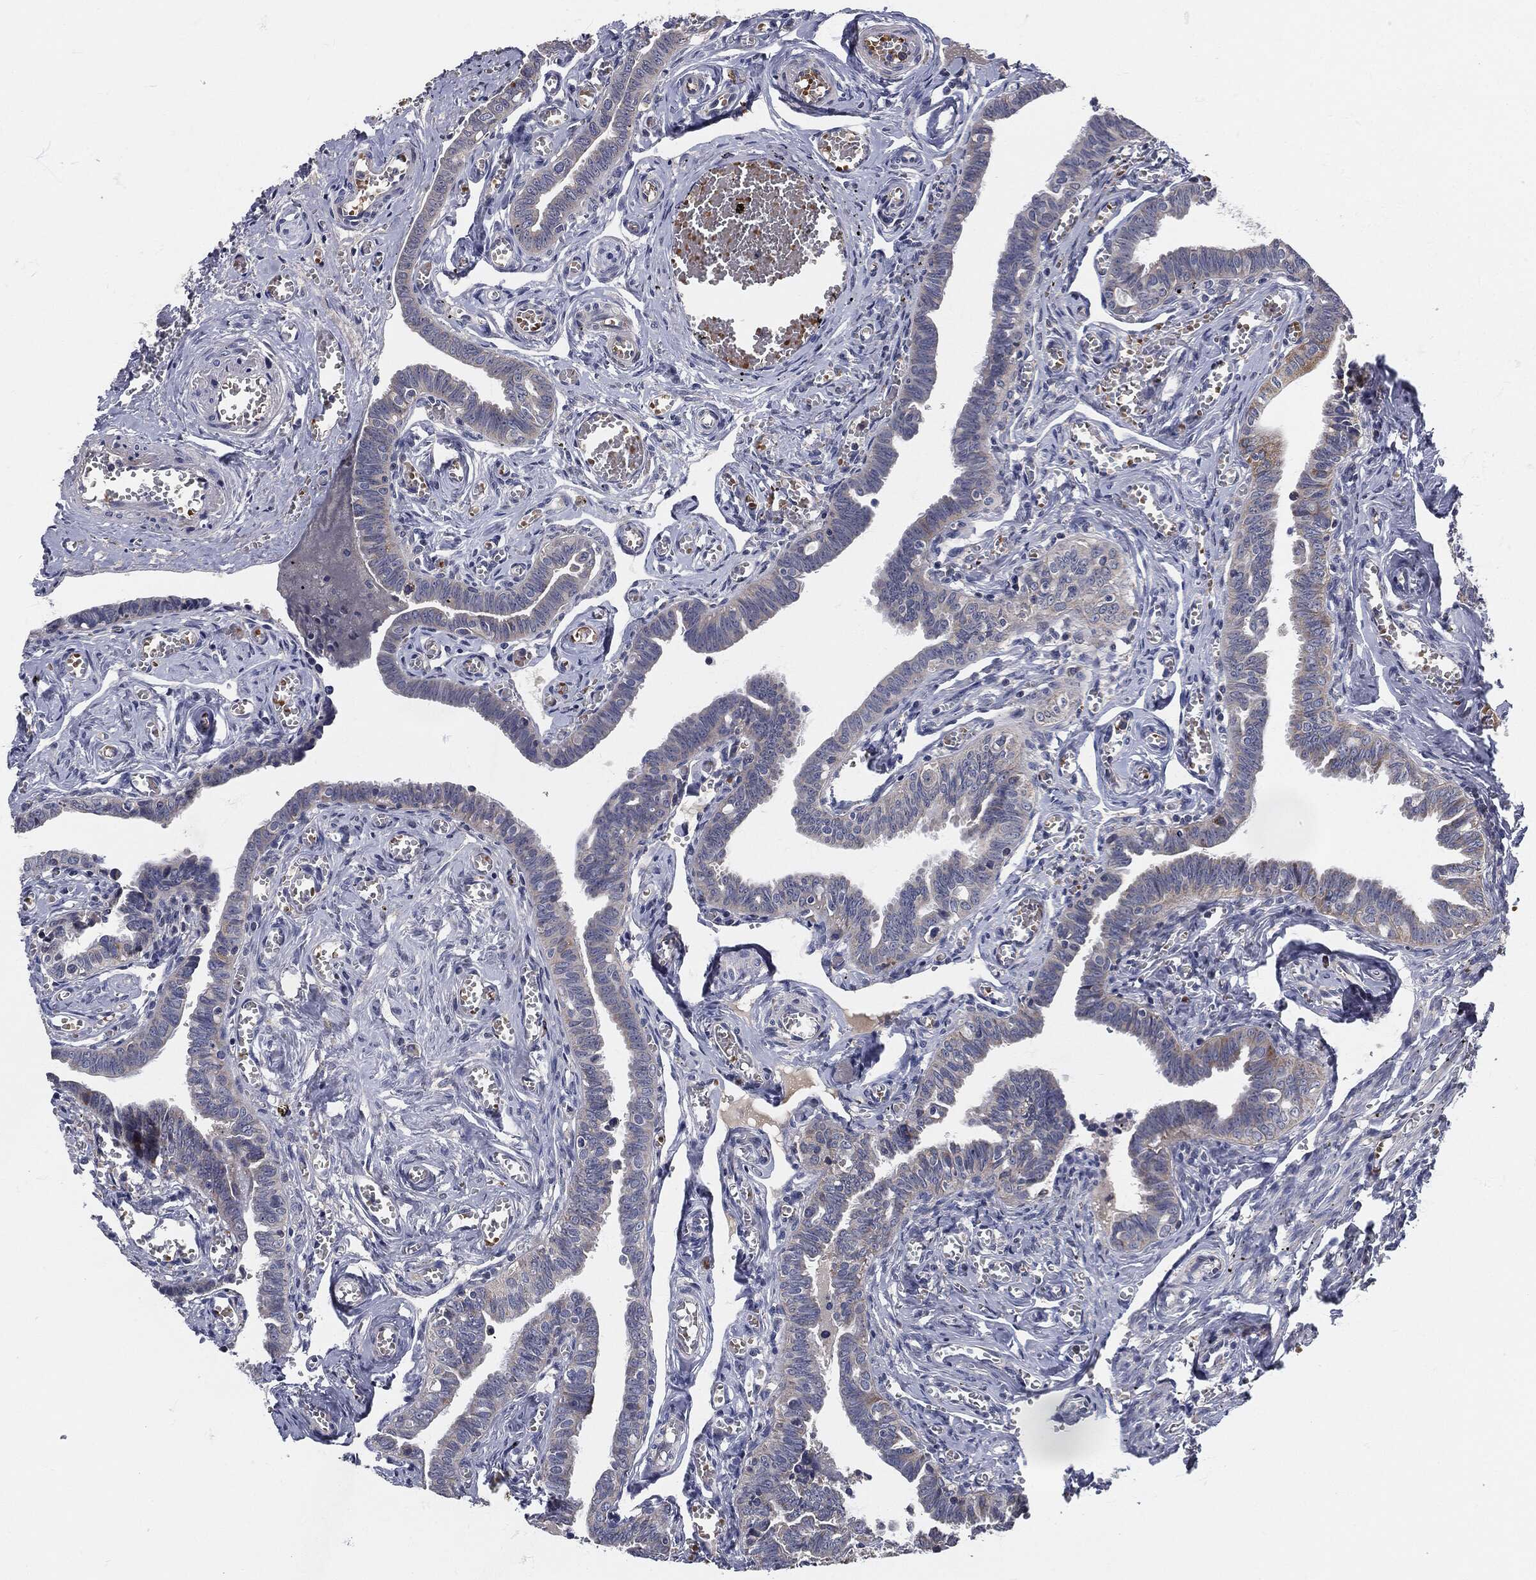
{"staining": {"intensity": "weak", "quantity": "<25%", "location": "cytoplasmic/membranous"}, "tissue": "fallopian tube", "cell_type": "Glandular cells", "image_type": "normal", "snomed": [{"axis": "morphology", "description": "Normal tissue, NOS"}, {"axis": "topography", "description": "Vascular tissue"}, {"axis": "topography", "description": "Fallopian tube"}], "caption": "This is a histopathology image of immunohistochemistry (IHC) staining of unremarkable fallopian tube, which shows no staining in glandular cells.", "gene": "SIGLEC9", "patient": {"sex": "female", "age": 67}}